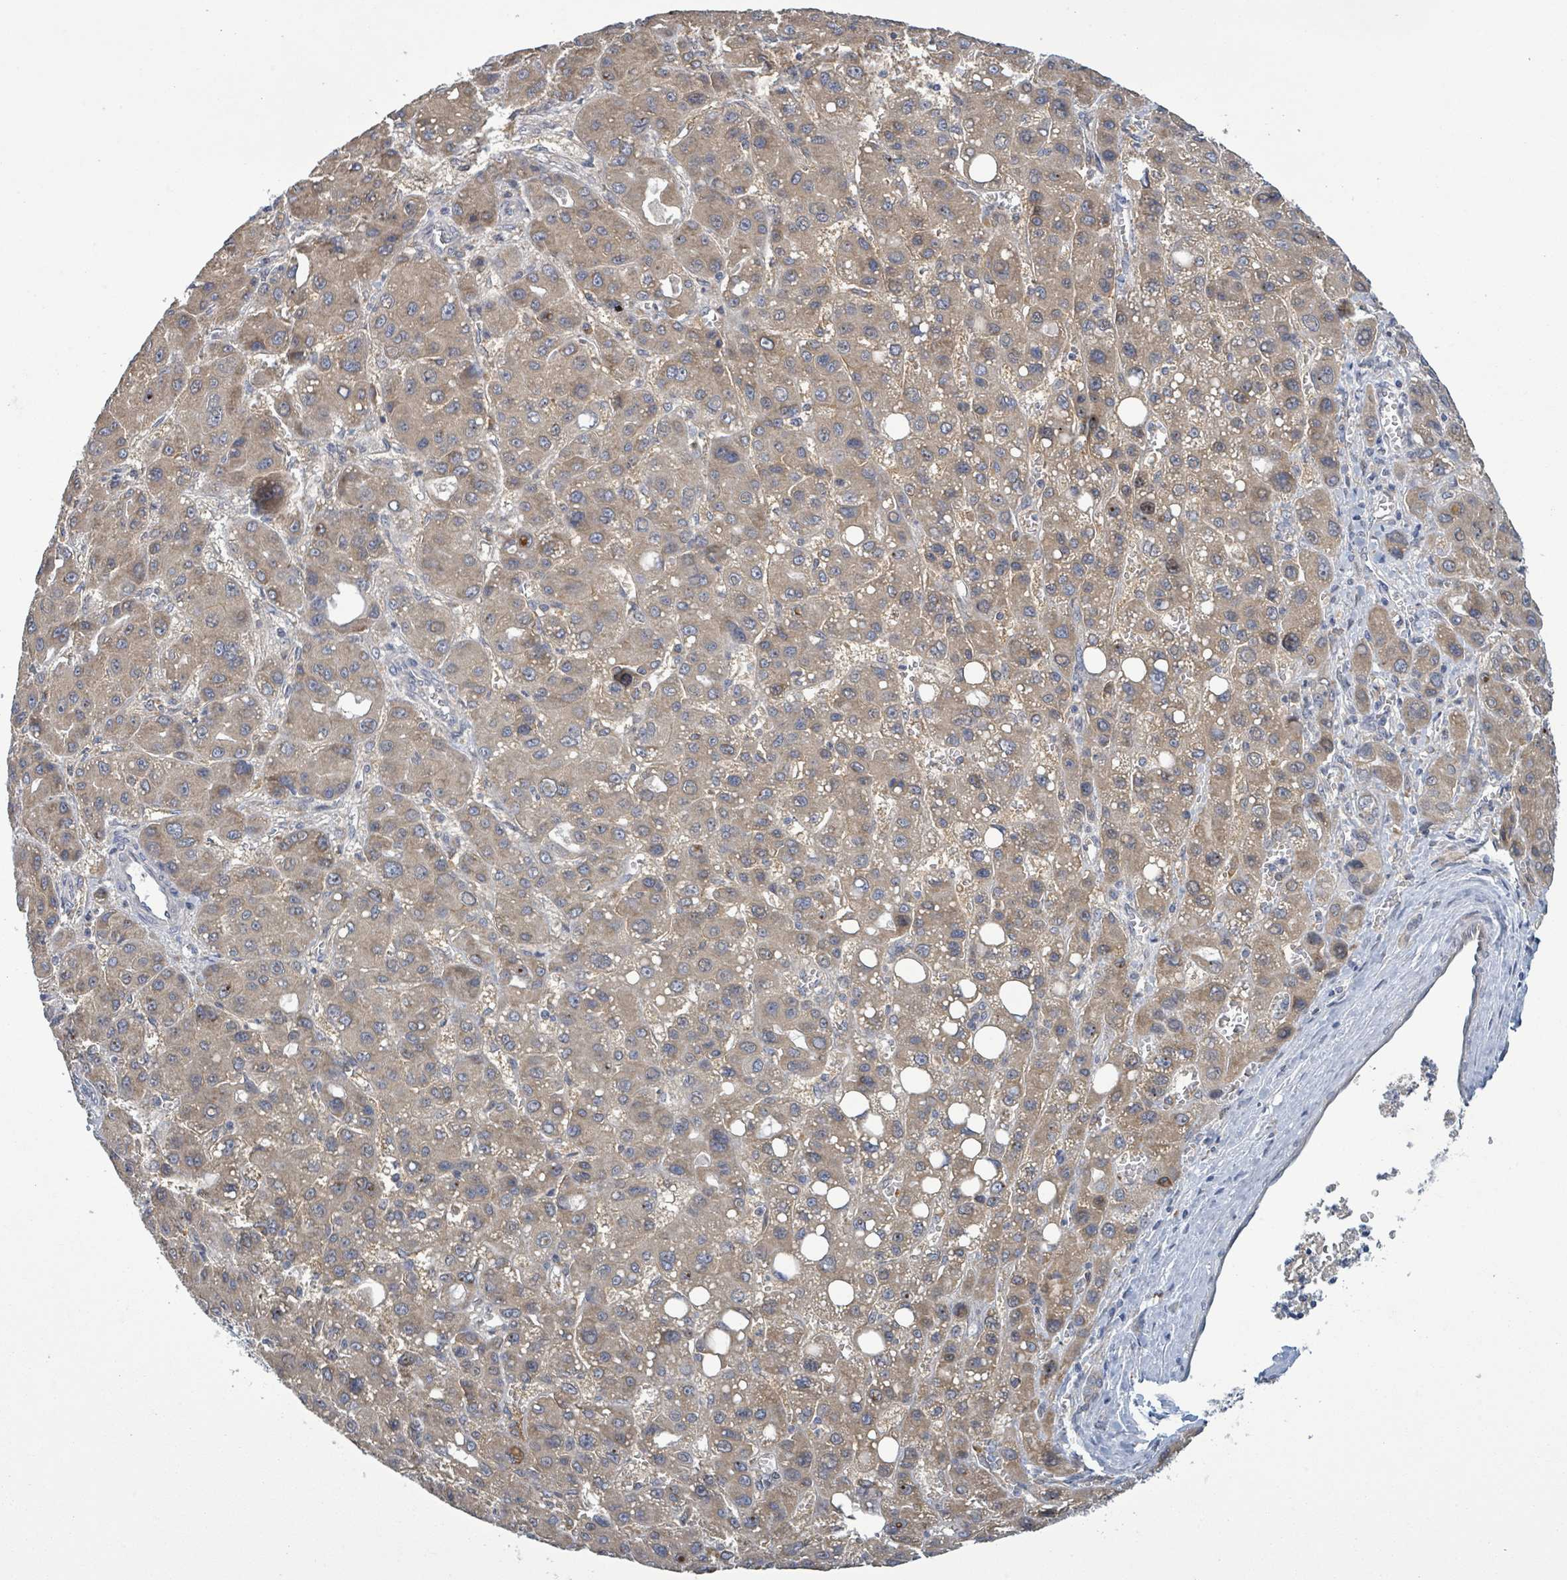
{"staining": {"intensity": "weak", "quantity": ">75%", "location": "cytoplasmic/membranous"}, "tissue": "liver cancer", "cell_type": "Tumor cells", "image_type": "cancer", "snomed": [{"axis": "morphology", "description": "Carcinoma, Hepatocellular, NOS"}, {"axis": "topography", "description": "Liver"}], "caption": "Brown immunohistochemical staining in human liver cancer (hepatocellular carcinoma) reveals weak cytoplasmic/membranous staining in approximately >75% of tumor cells.", "gene": "ATP13A1", "patient": {"sex": "male", "age": 55}}